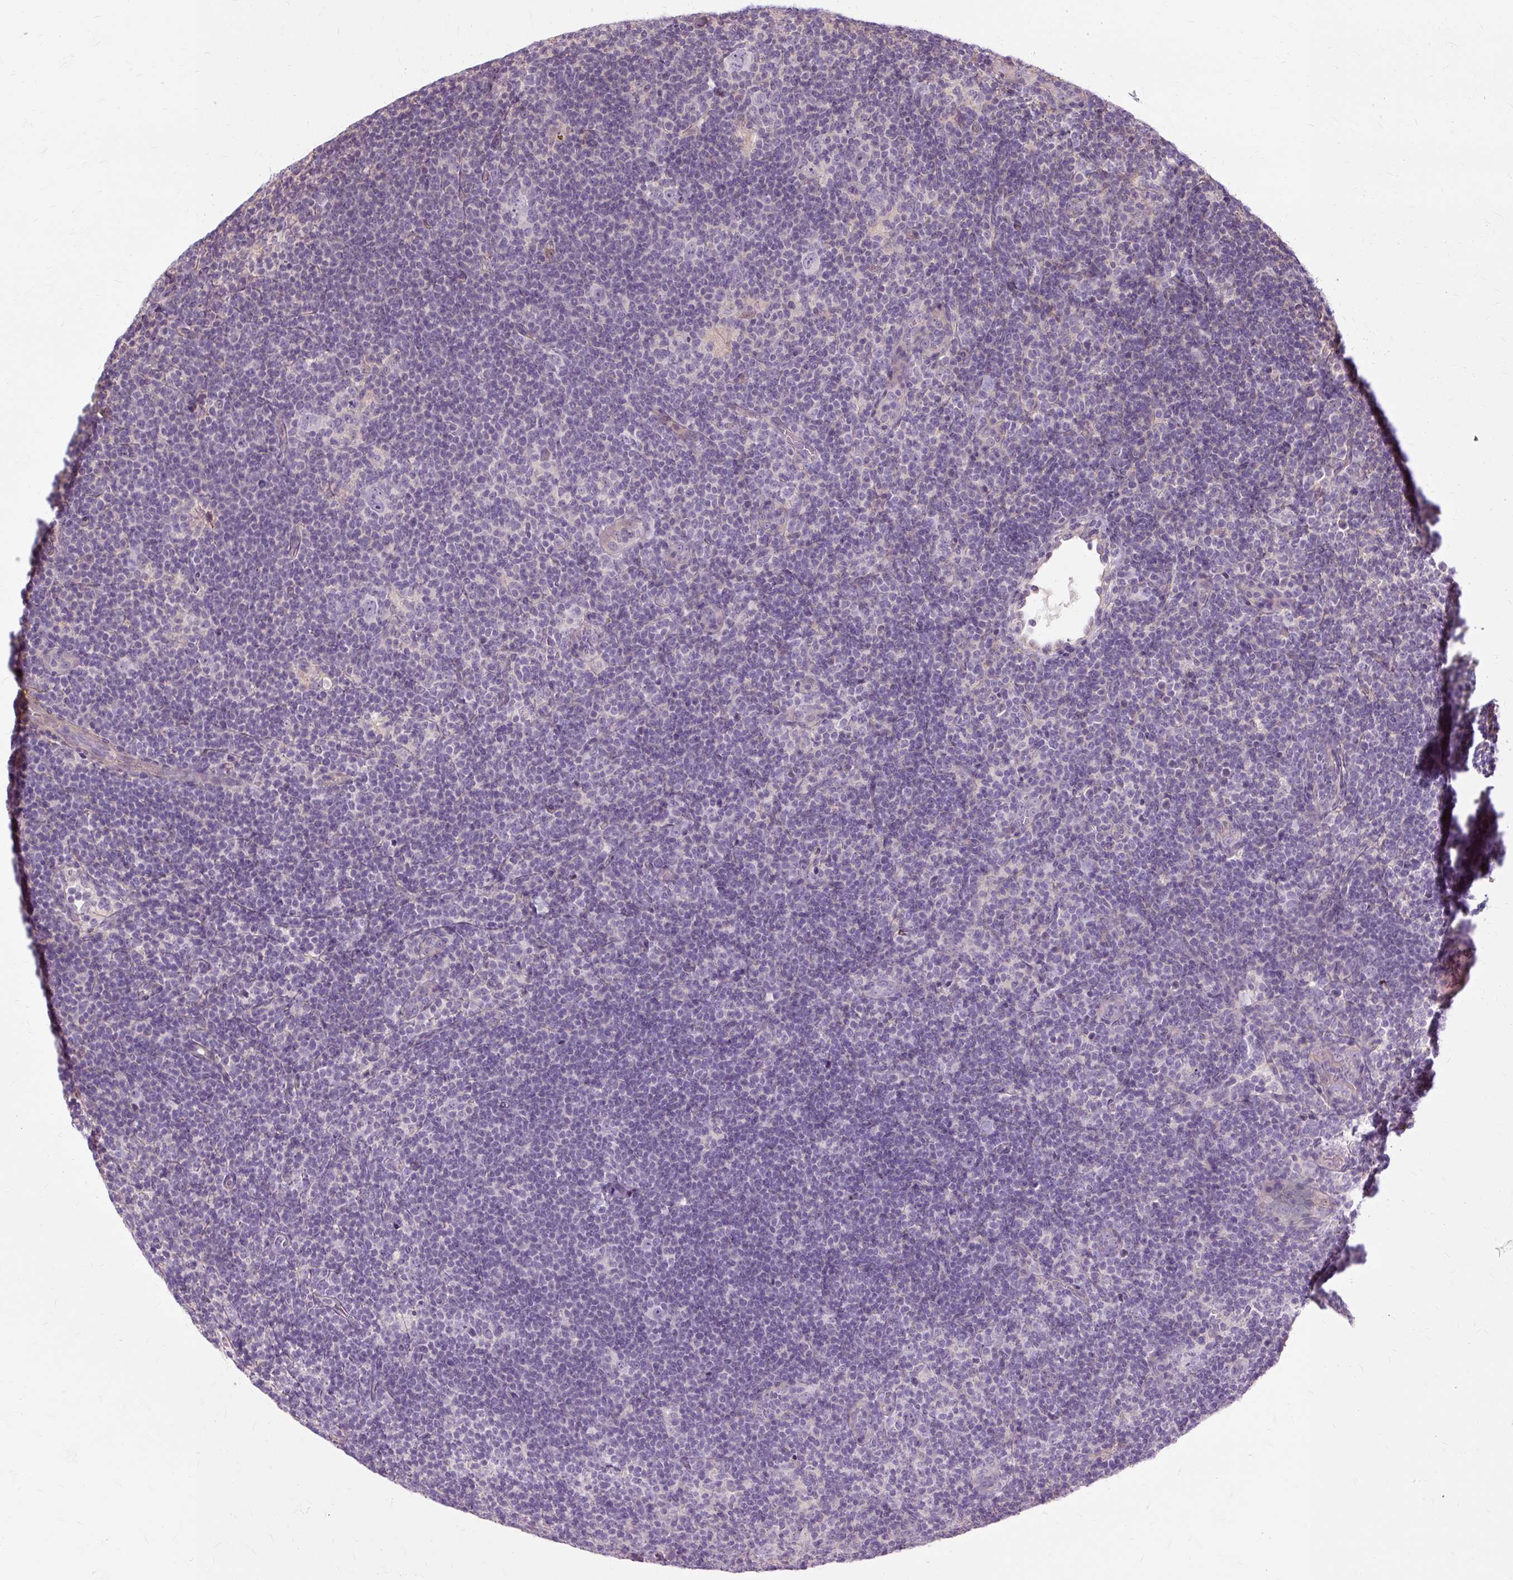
{"staining": {"intensity": "negative", "quantity": "none", "location": "none"}, "tissue": "lymphoma", "cell_type": "Tumor cells", "image_type": "cancer", "snomed": [{"axis": "morphology", "description": "Hodgkin's disease, NOS"}, {"axis": "topography", "description": "Lymph node"}], "caption": "Tumor cells show no significant protein positivity in Hodgkin's disease.", "gene": "TSPAN8", "patient": {"sex": "female", "age": 57}}